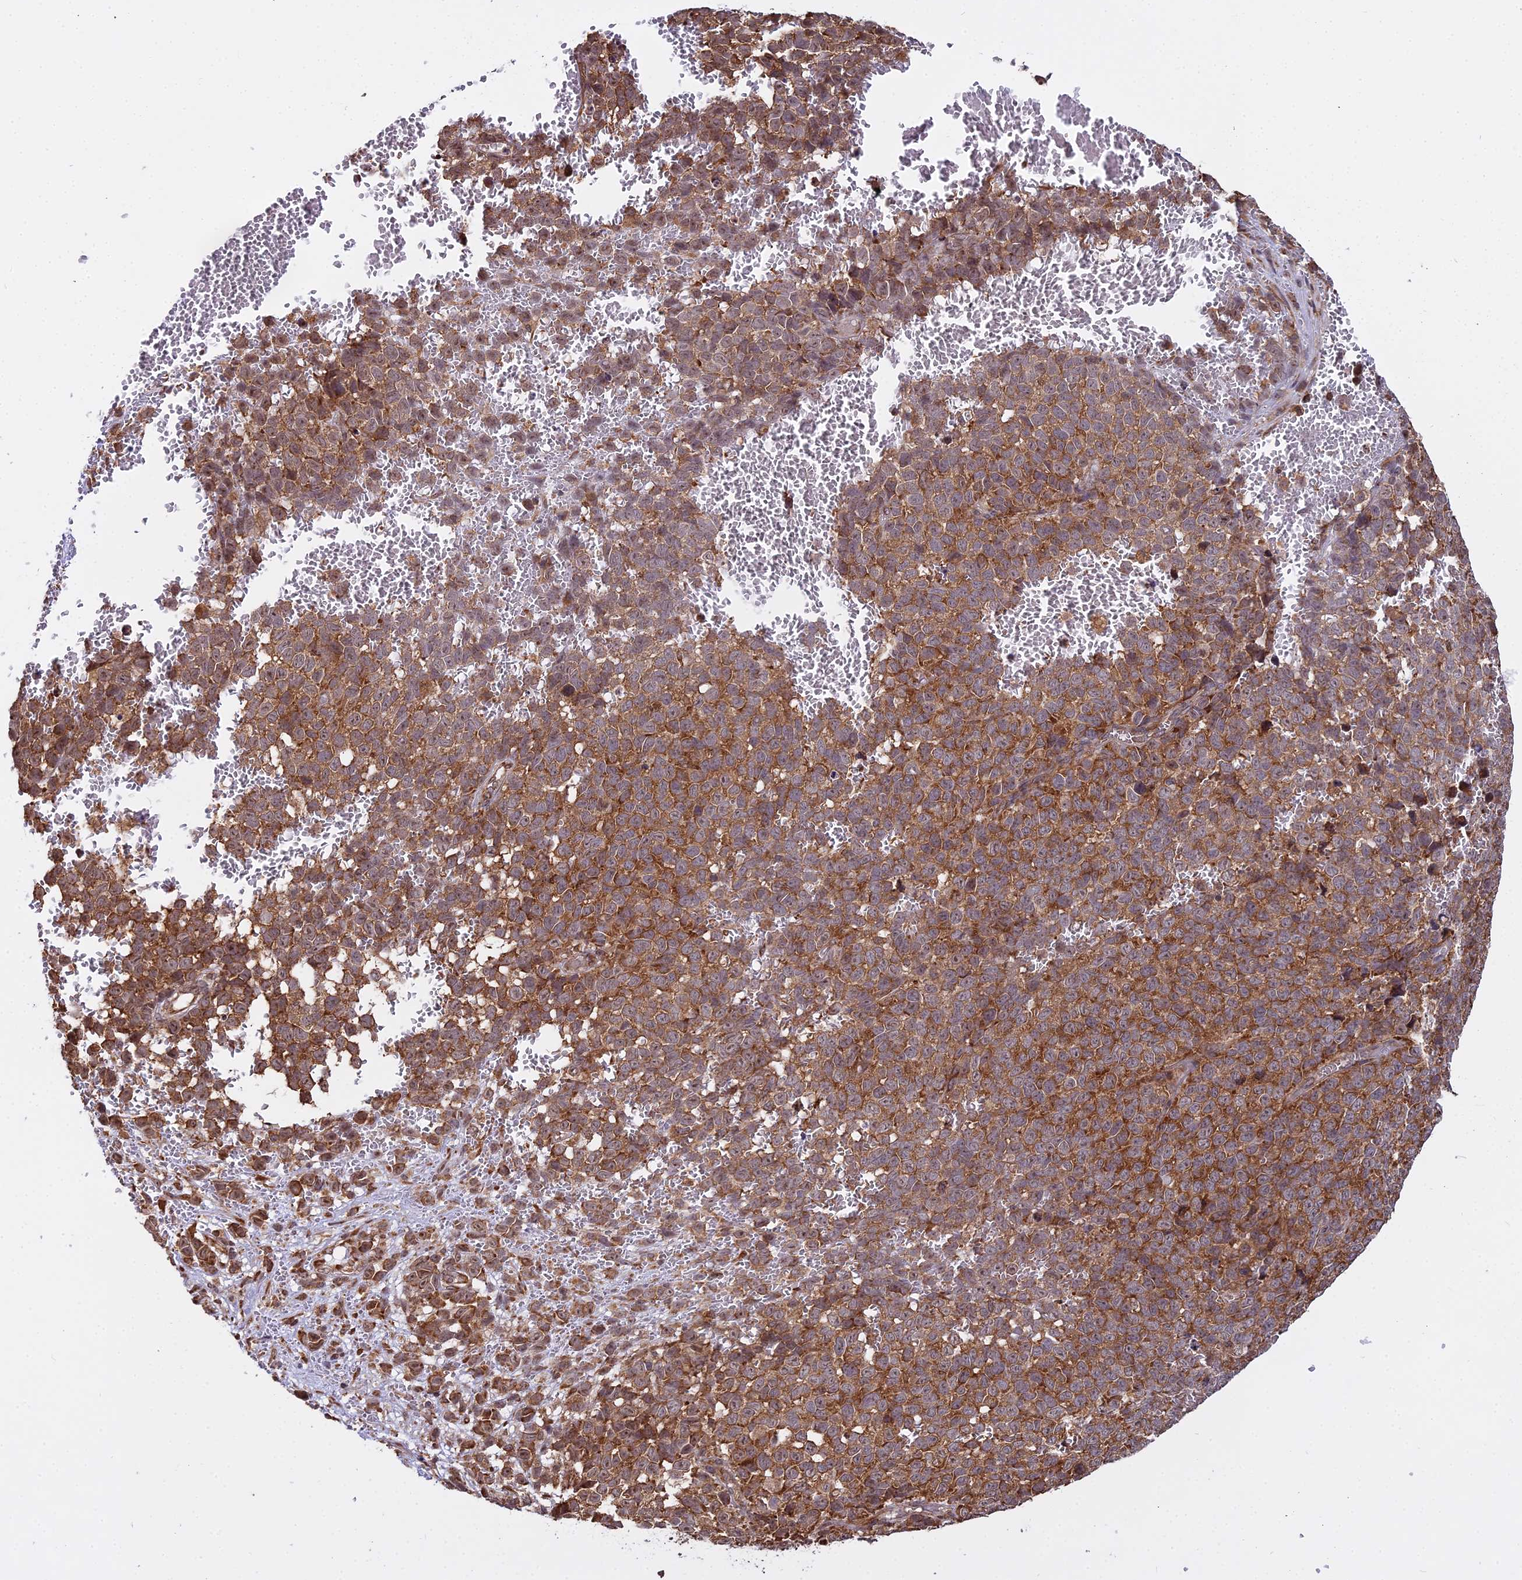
{"staining": {"intensity": "moderate", "quantity": ">75%", "location": "cytoplasmic/membranous"}, "tissue": "melanoma", "cell_type": "Tumor cells", "image_type": "cancer", "snomed": [{"axis": "morphology", "description": "Malignant melanoma, NOS"}, {"axis": "topography", "description": "Nose, NOS"}], "caption": "Protein expression analysis of malignant melanoma shows moderate cytoplasmic/membranous positivity in about >75% of tumor cells. (IHC, brightfield microscopy, high magnification).", "gene": "RPL26", "patient": {"sex": "female", "age": 48}}